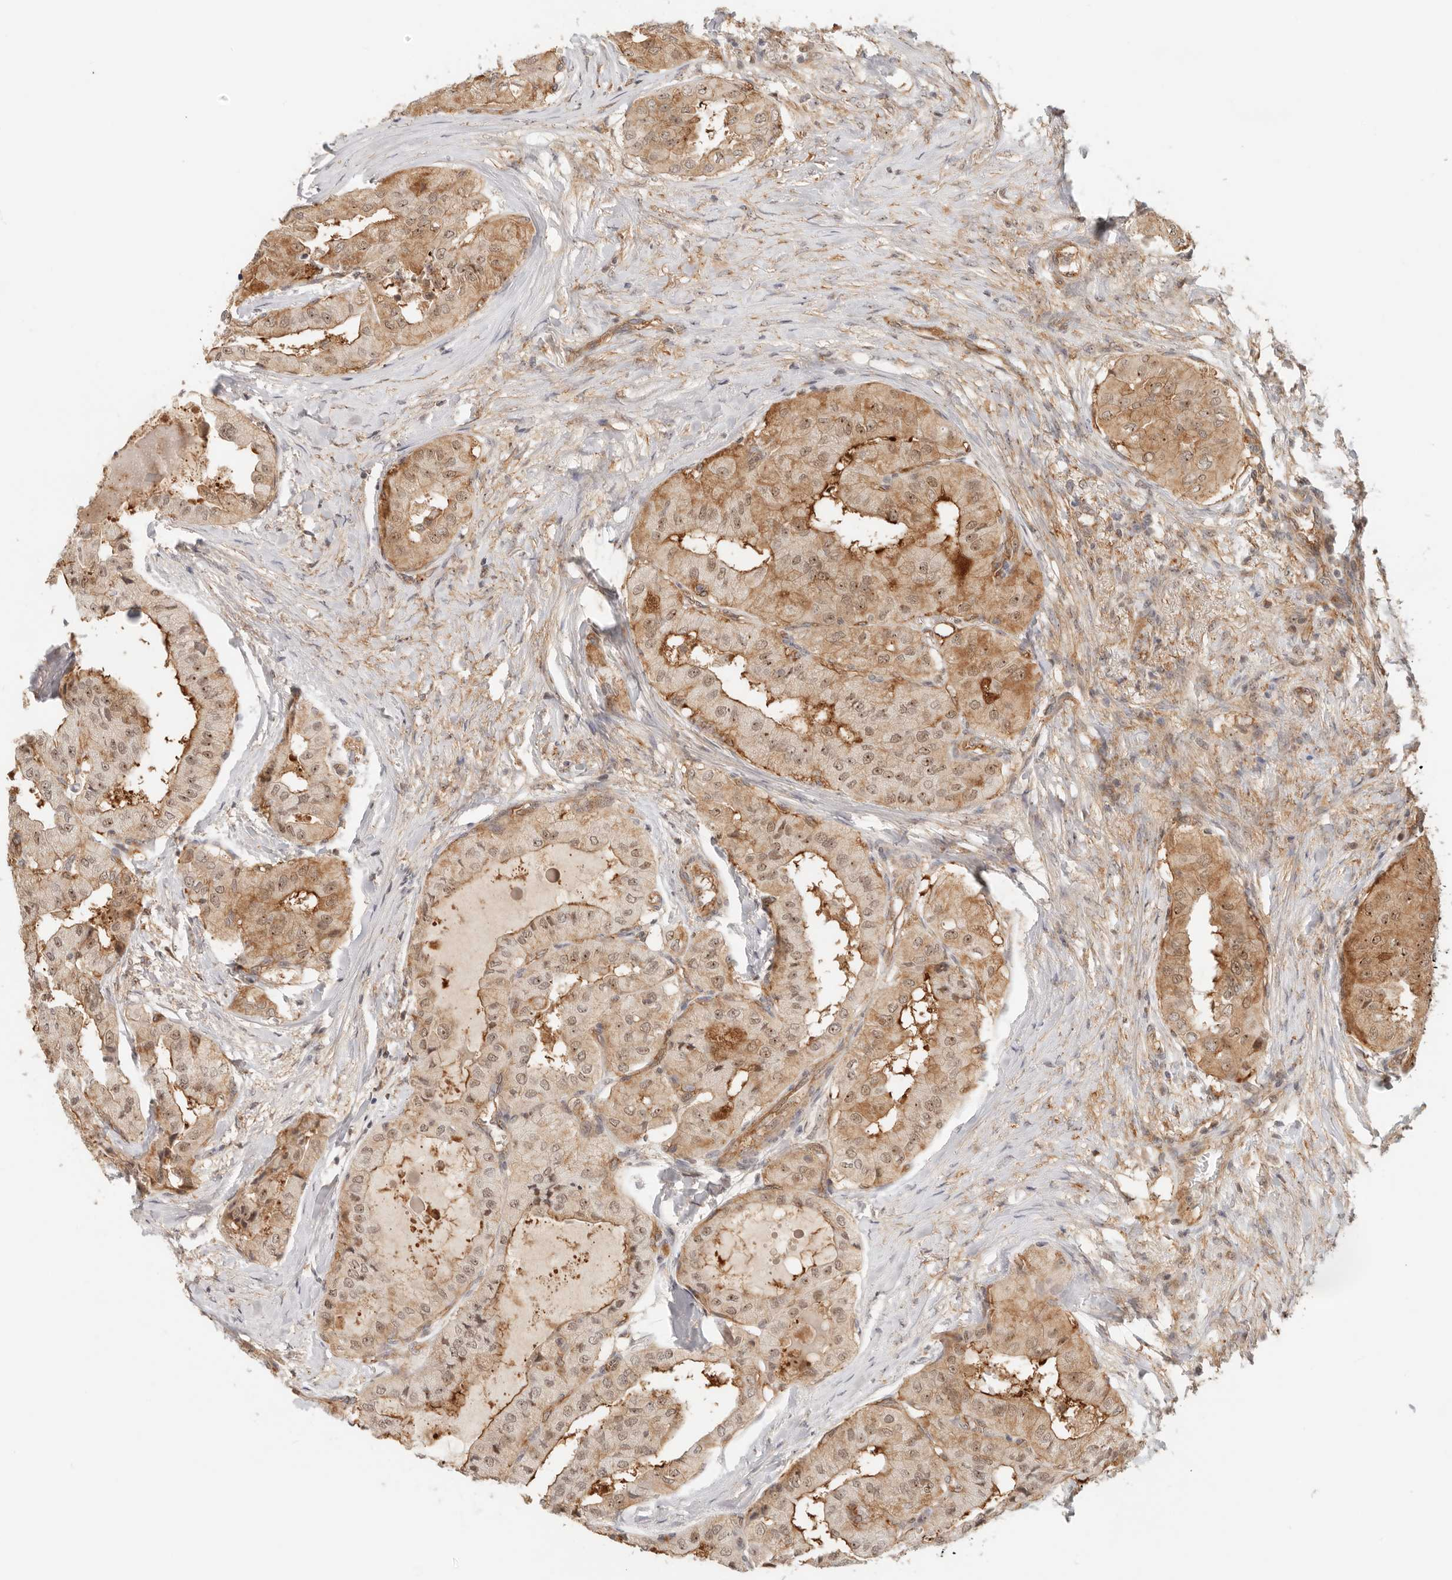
{"staining": {"intensity": "moderate", "quantity": ">75%", "location": "cytoplasmic/membranous,nuclear"}, "tissue": "thyroid cancer", "cell_type": "Tumor cells", "image_type": "cancer", "snomed": [{"axis": "morphology", "description": "Papillary adenocarcinoma, NOS"}, {"axis": "topography", "description": "Thyroid gland"}], "caption": "Papillary adenocarcinoma (thyroid) stained for a protein (brown) reveals moderate cytoplasmic/membranous and nuclear positive staining in approximately >75% of tumor cells.", "gene": "HEXD", "patient": {"sex": "female", "age": 59}}